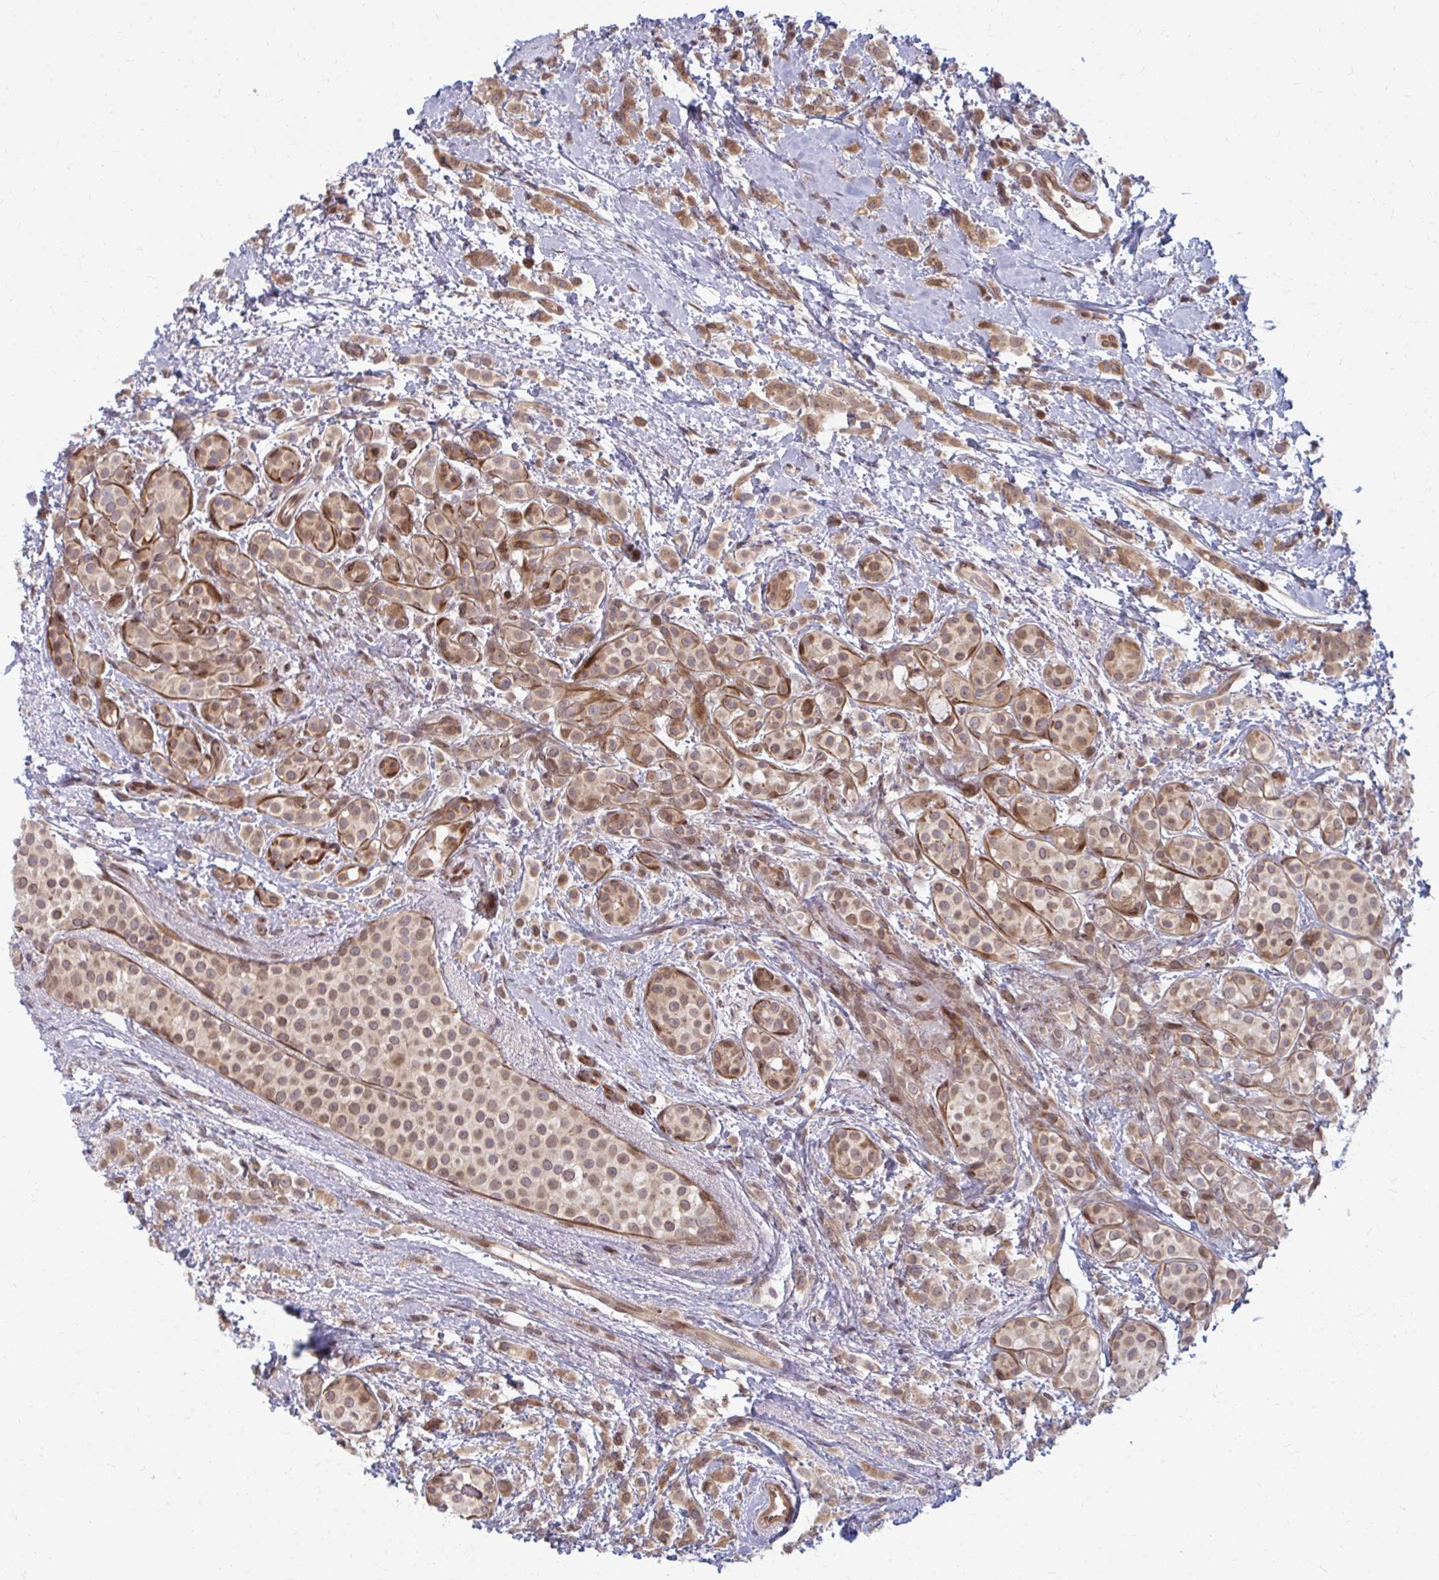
{"staining": {"intensity": "moderate", "quantity": ">75%", "location": "cytoplasmic/membranous,nuclear"}, "tissue": "breast cancer", "cell_type": "Tumor cells", "image_type": "cancer", "snomed": [{"axis": "morphology", "description": "Lobular carcinoma"}, {"axis": "topography", "description": "Breast"}], "caption": "High-power microscopy captured an immunohistochemistry micrograph of lobular carcinoma (breast), revealing moderate cytoplasmic/membranous and nuclear expression in about >75% of tumor cells. The staining was performed using DAB (3,3'-diaminobenzidine) to visualize the protein expression in brown, while the nuclei were stained in blue with hematoxylin (Magnification: 20x).", "gene": "ZNF285", "patient": {"sex": "female", "age": 68}}